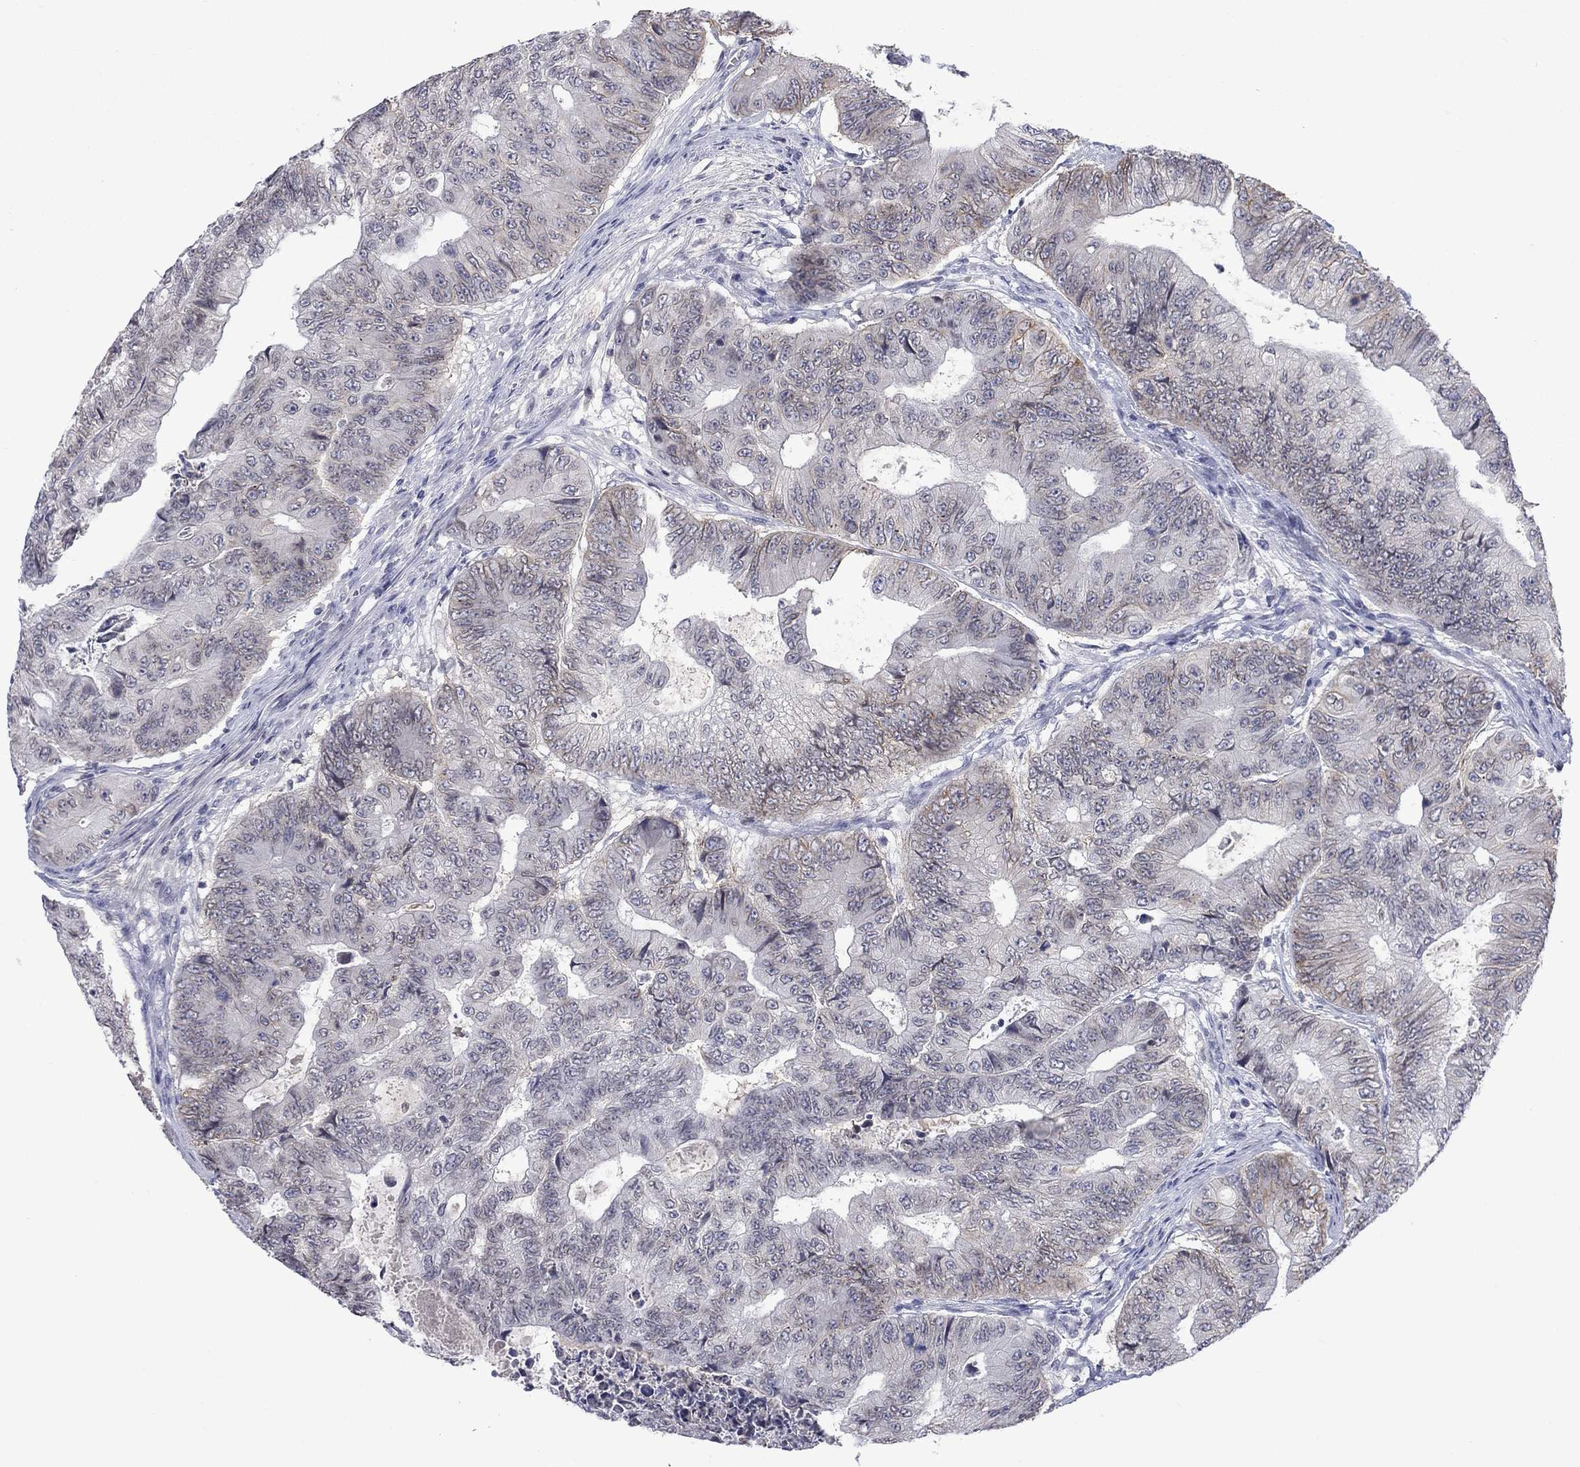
{"staining": {"intensity": "weak", "quantity": "25%-75%", "location": "cytoplasmic/membranous"}, "tissue": "colorectal cancer", "cell_type": "Tumor cells", "image_type": "cancer", "snomed": [{"axis": "morphology", "description": "Adenocarcinoma, NOS"}, {"axis": "topography", "description": "Colon"}], "caption": "Adenocarcinoma (colorectal) tissue shows weak cytoplasmic/membranous staining in about 25%-75% of tumor cells, visualized by immunohistochemistry. The staining was performed using DAB (3,3'-diaminobenzidine), with brown indicating positive protein expression. Nuclei are stained blue with hematoxylin.", "gene": "NSMF", "patient": {"sex": "female", "age": 48}}